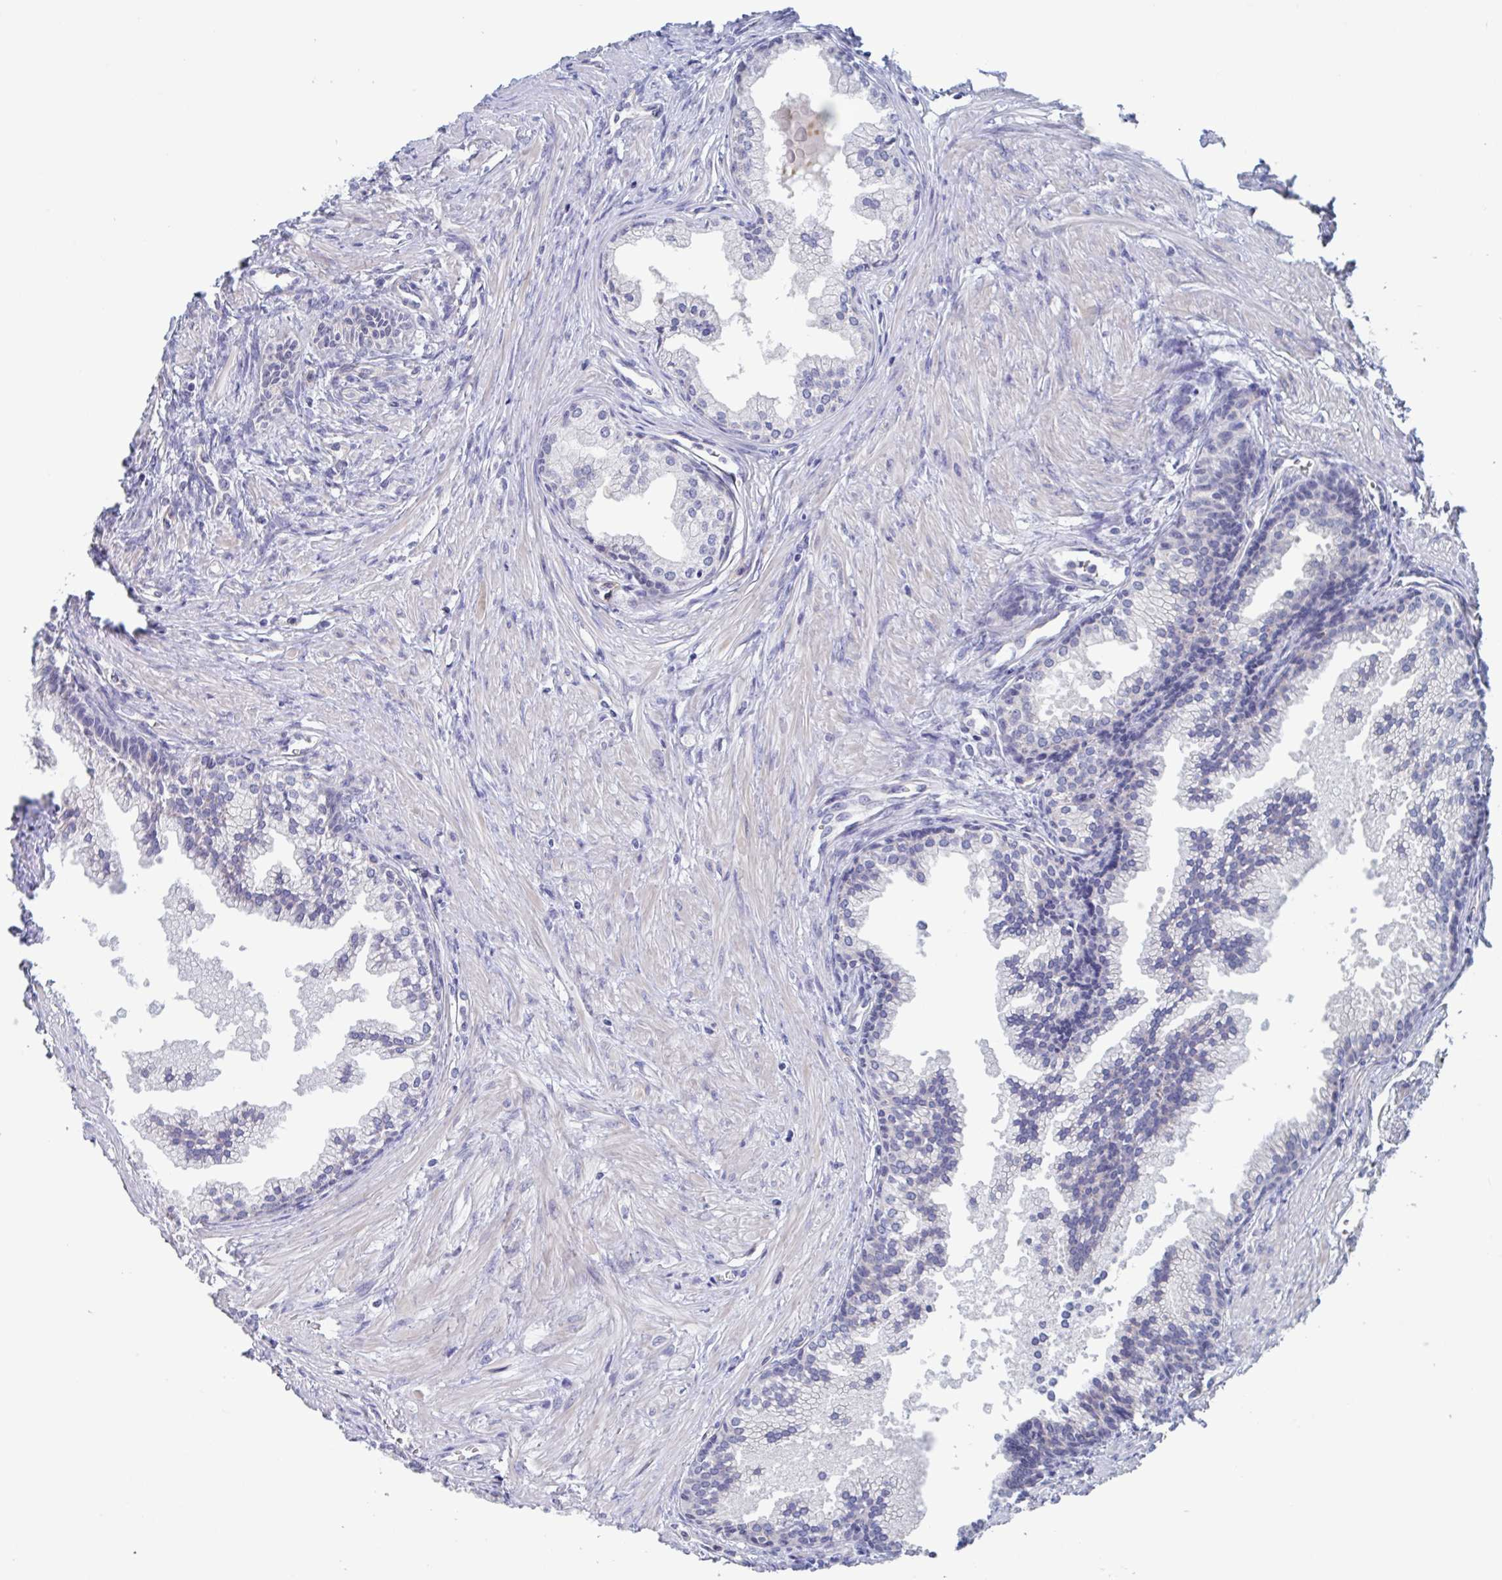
{"staining": {"intensity": "negative", "quantity": "none", "location": "none"}, "tissue": "prostate cancer", "cell_type": "Tumor cells", "image_type": "cancer", "snomed": [{"axis": "morphology", "description": "Adenocarcinoma, High grade"}, {"axis": "topography", "description": "Prostate"}], "caption": "This is an immunohistochemistry (IHC) image of adenocarcinoma (high-grade) (prostate). There is no positivity in tumor cells.", "gene": "ST14", "patient": {"sex": "male", "age": 68}}